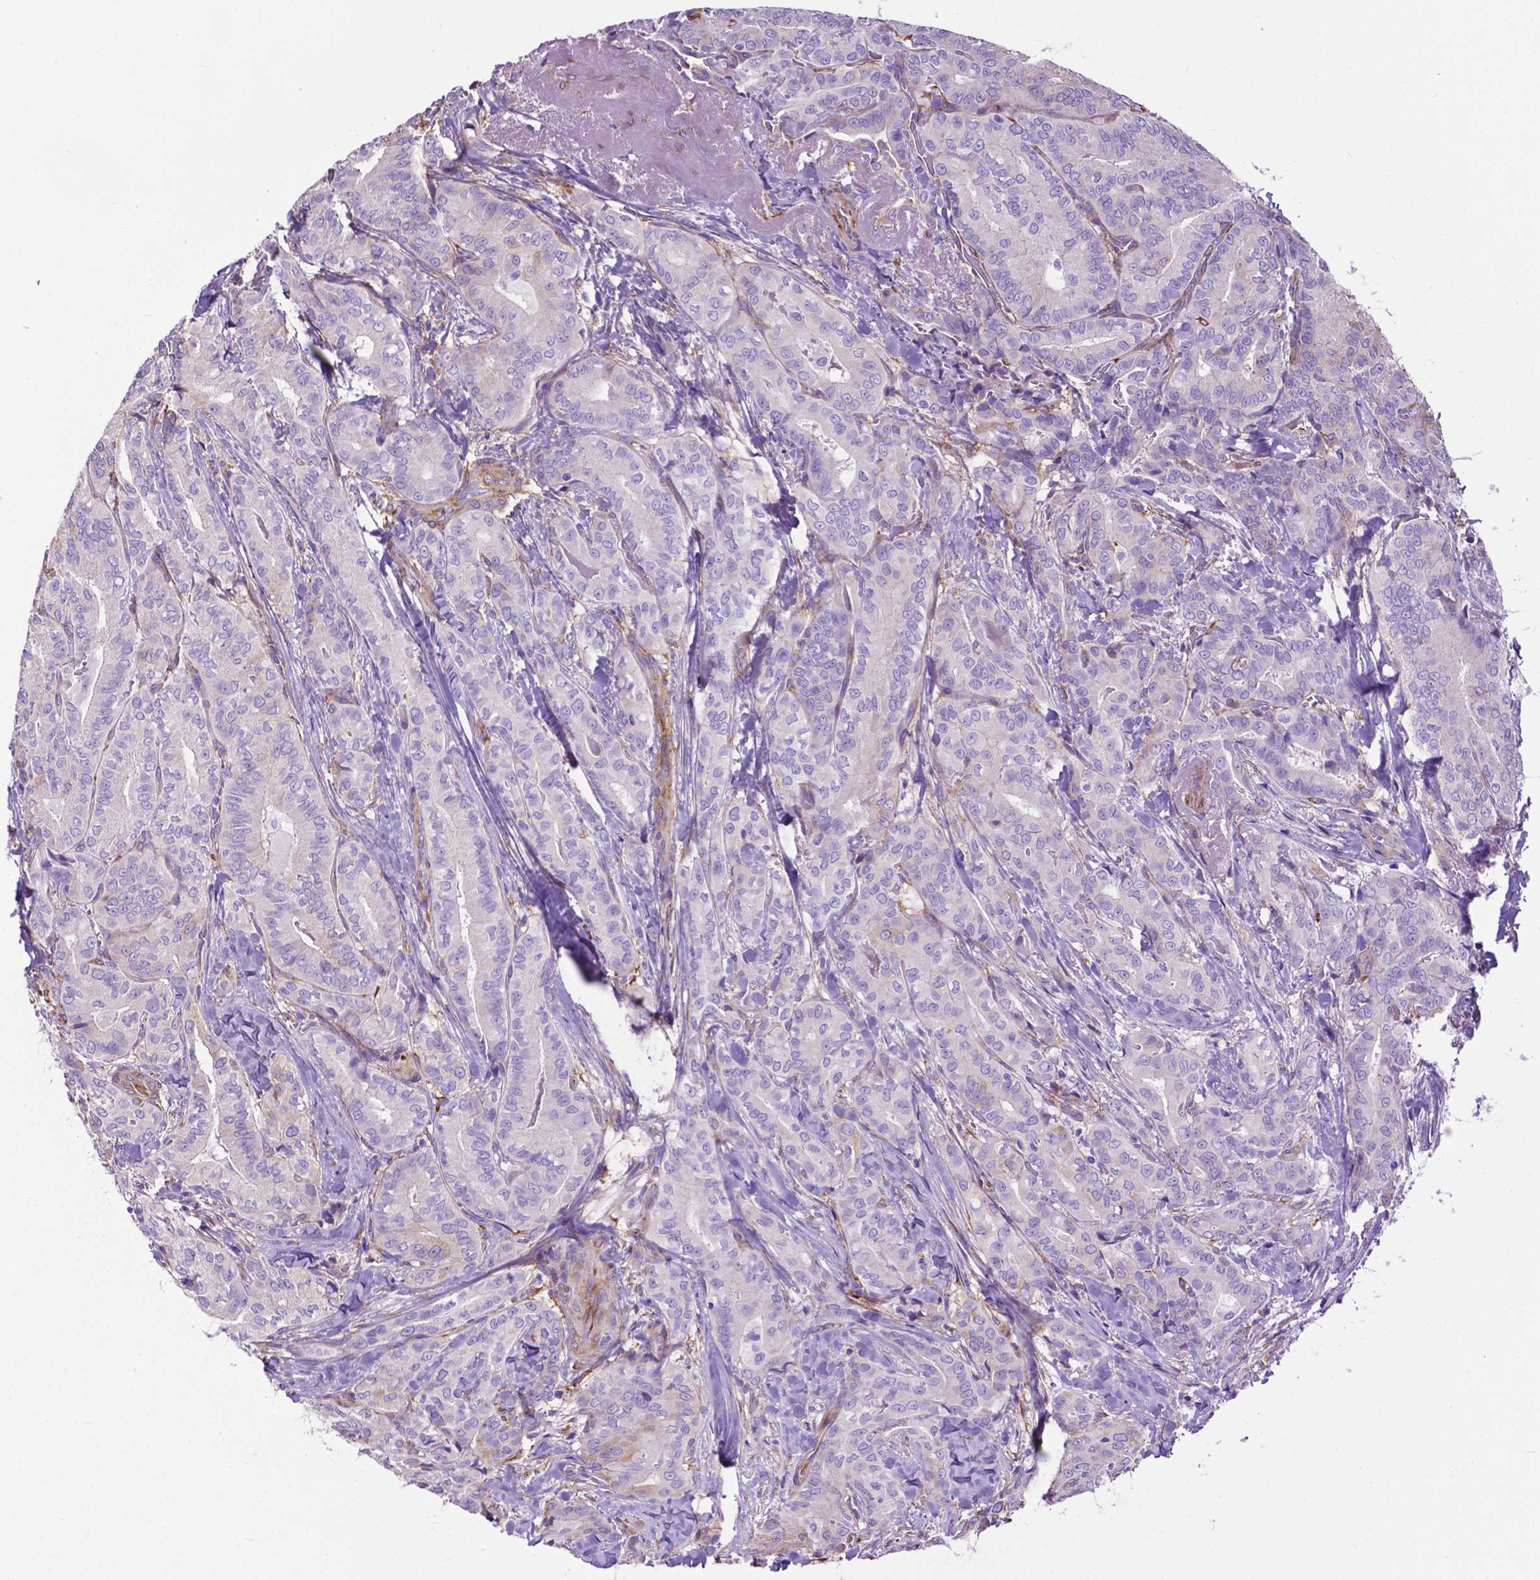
{"staining": {"intensity": "moderate", "quantity": "<25%", "location": "cytoplasmic/membranous"}, "tissue": "thyroid cancer", "cell_type": "Tumor cells", "image_type": "cancer", "snomed": [{"axis": "morphology", "description": "Papillary adenocarcinoma, NOS"}, {"axis": "topography", "description": "Thyroid gland"}], "caption": "Protein staining of thyroid cancer (papillary adenocarcinoma) tissue demonstrates moderate cytoplasmic/membranous staining in approximately <25% of tumor cells.", "gene": "PCDHA12", "patient": {"sex": "male", "age": 61}}